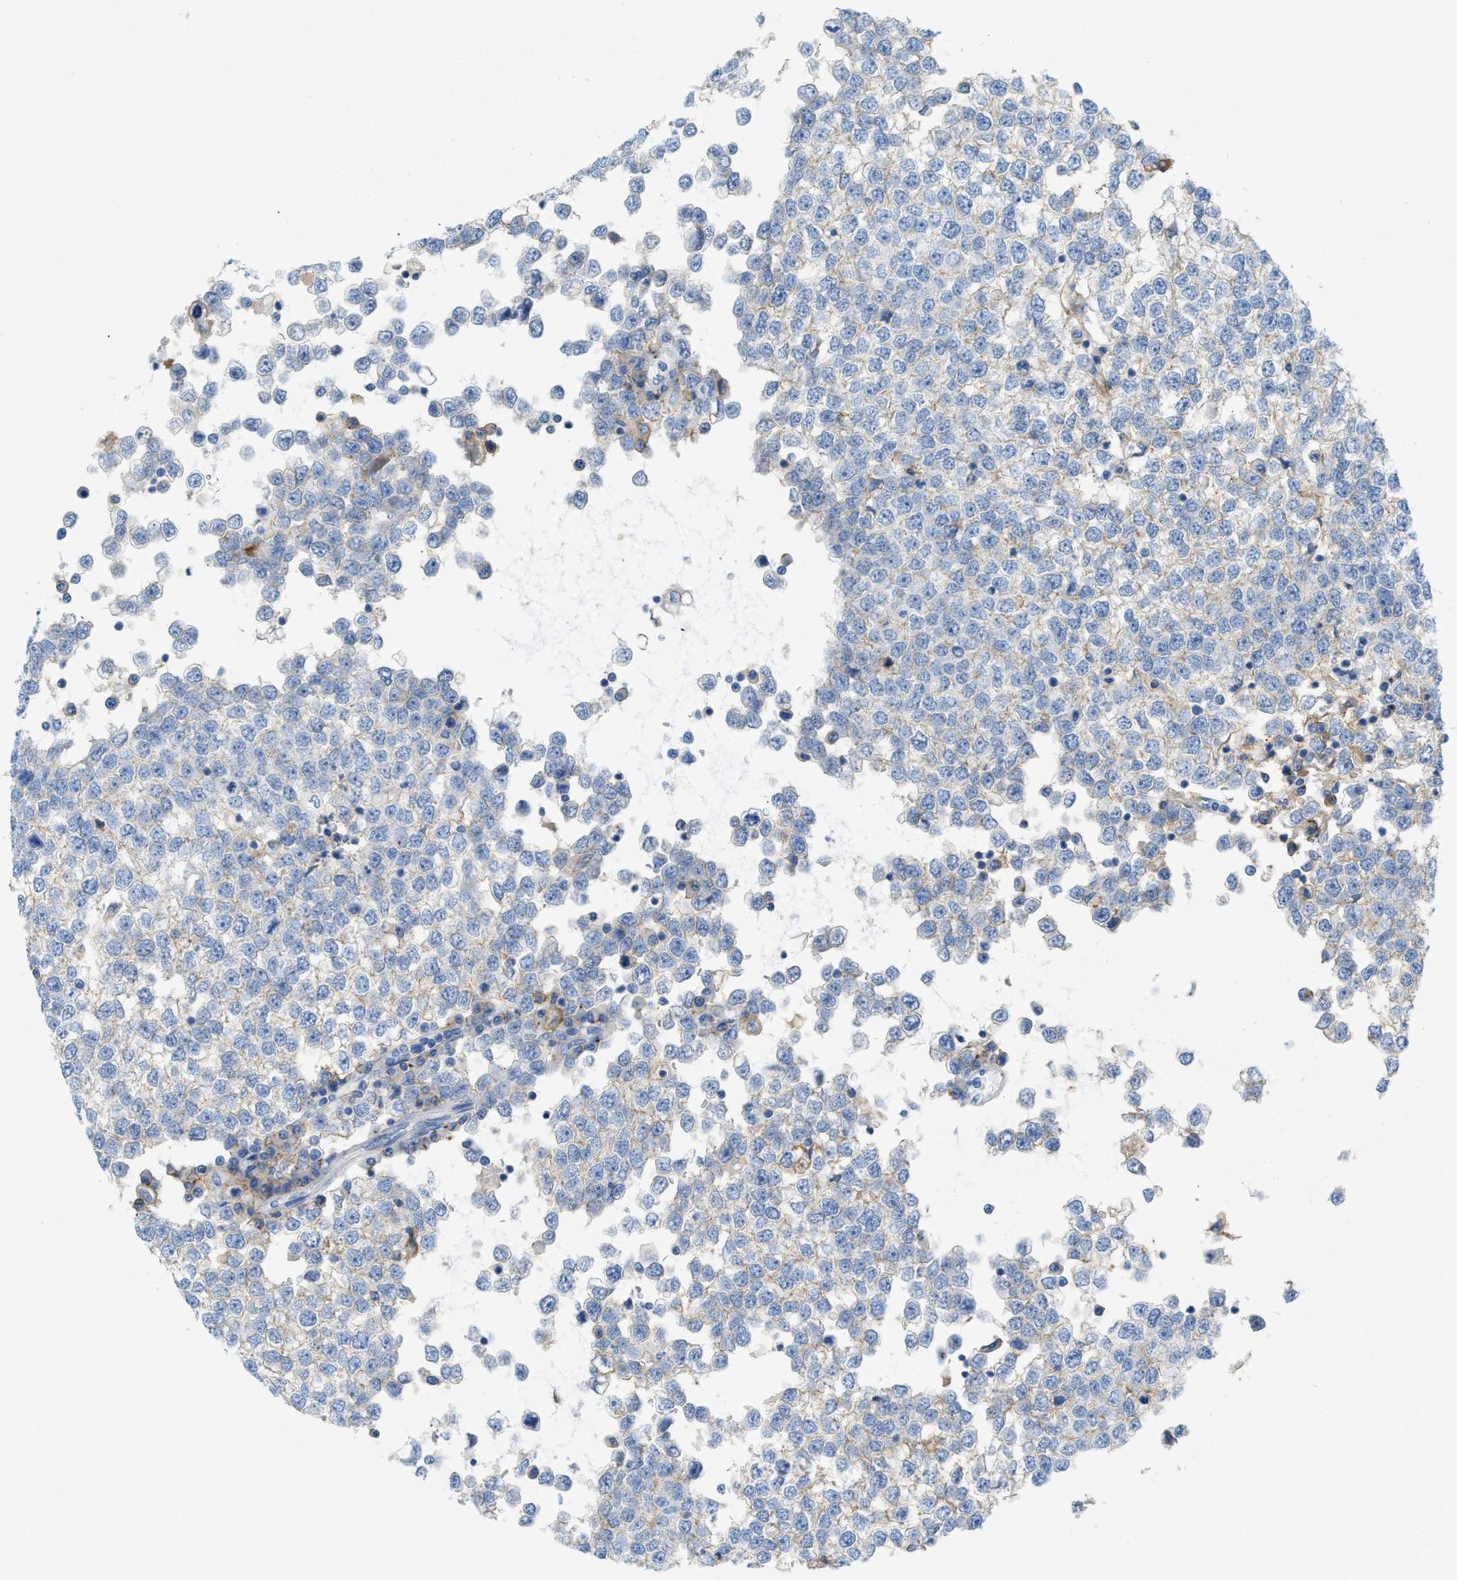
{"staining": {"intensity": "negative", "quantity": "none", "location": "none"}, "tissue": "testis cancer", "cell_type": "Tumor cells", "image_type": "cancer", "snomed": [{"axis": "morphology", "description": "Seminoma, NOS"}, {"axis": "topography", "description": "Testis"}], "caption": "DAB (3,3'-diaminobenzidine) immunohistochemical staining of seminoma (testis) demonstrates no significant positivity in tumor cells.", "gene": "SLC3A2", "patient": {"sex": "male", "age": 65}}